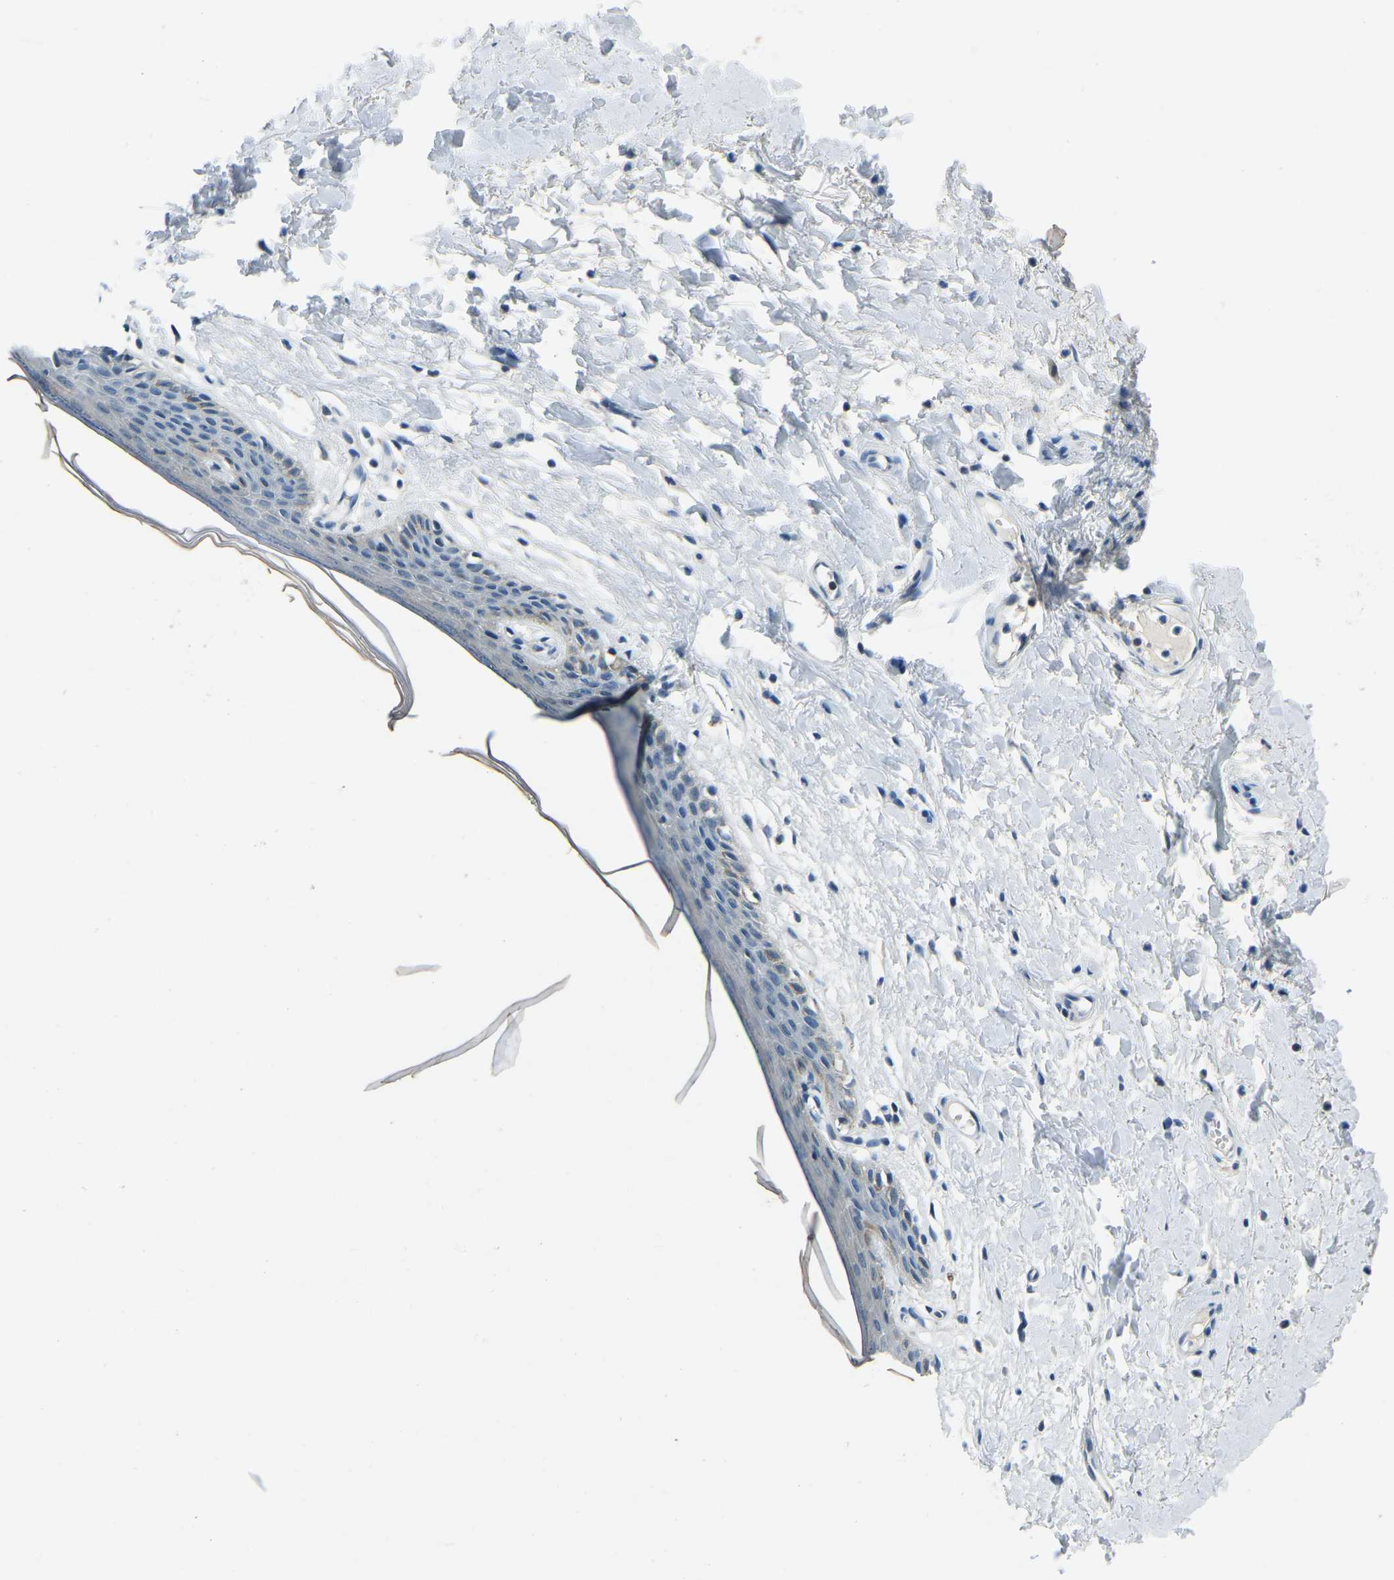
{"staining": {"intensity": "weak", "quantity": "<25%", "location": "cytoplasmic/membranous"}, "tissue": "skin", "cell_type": "Epidermal cells", "image_type": "normal", "snomed": [{"axis": "morphology", "description": "Normal tissue, NOS"}, {"axis": "topography", "description": "Vulva"}], "caption": "This micrograph is of normal skin stained with immunohistochemistry (IHC) to label a protein in brown with the nuclei are counter-stained blue. There is no positivity in epidermal cells.", "gene": "XIRP1", "patient": {"sex": "female", "age": 54}}